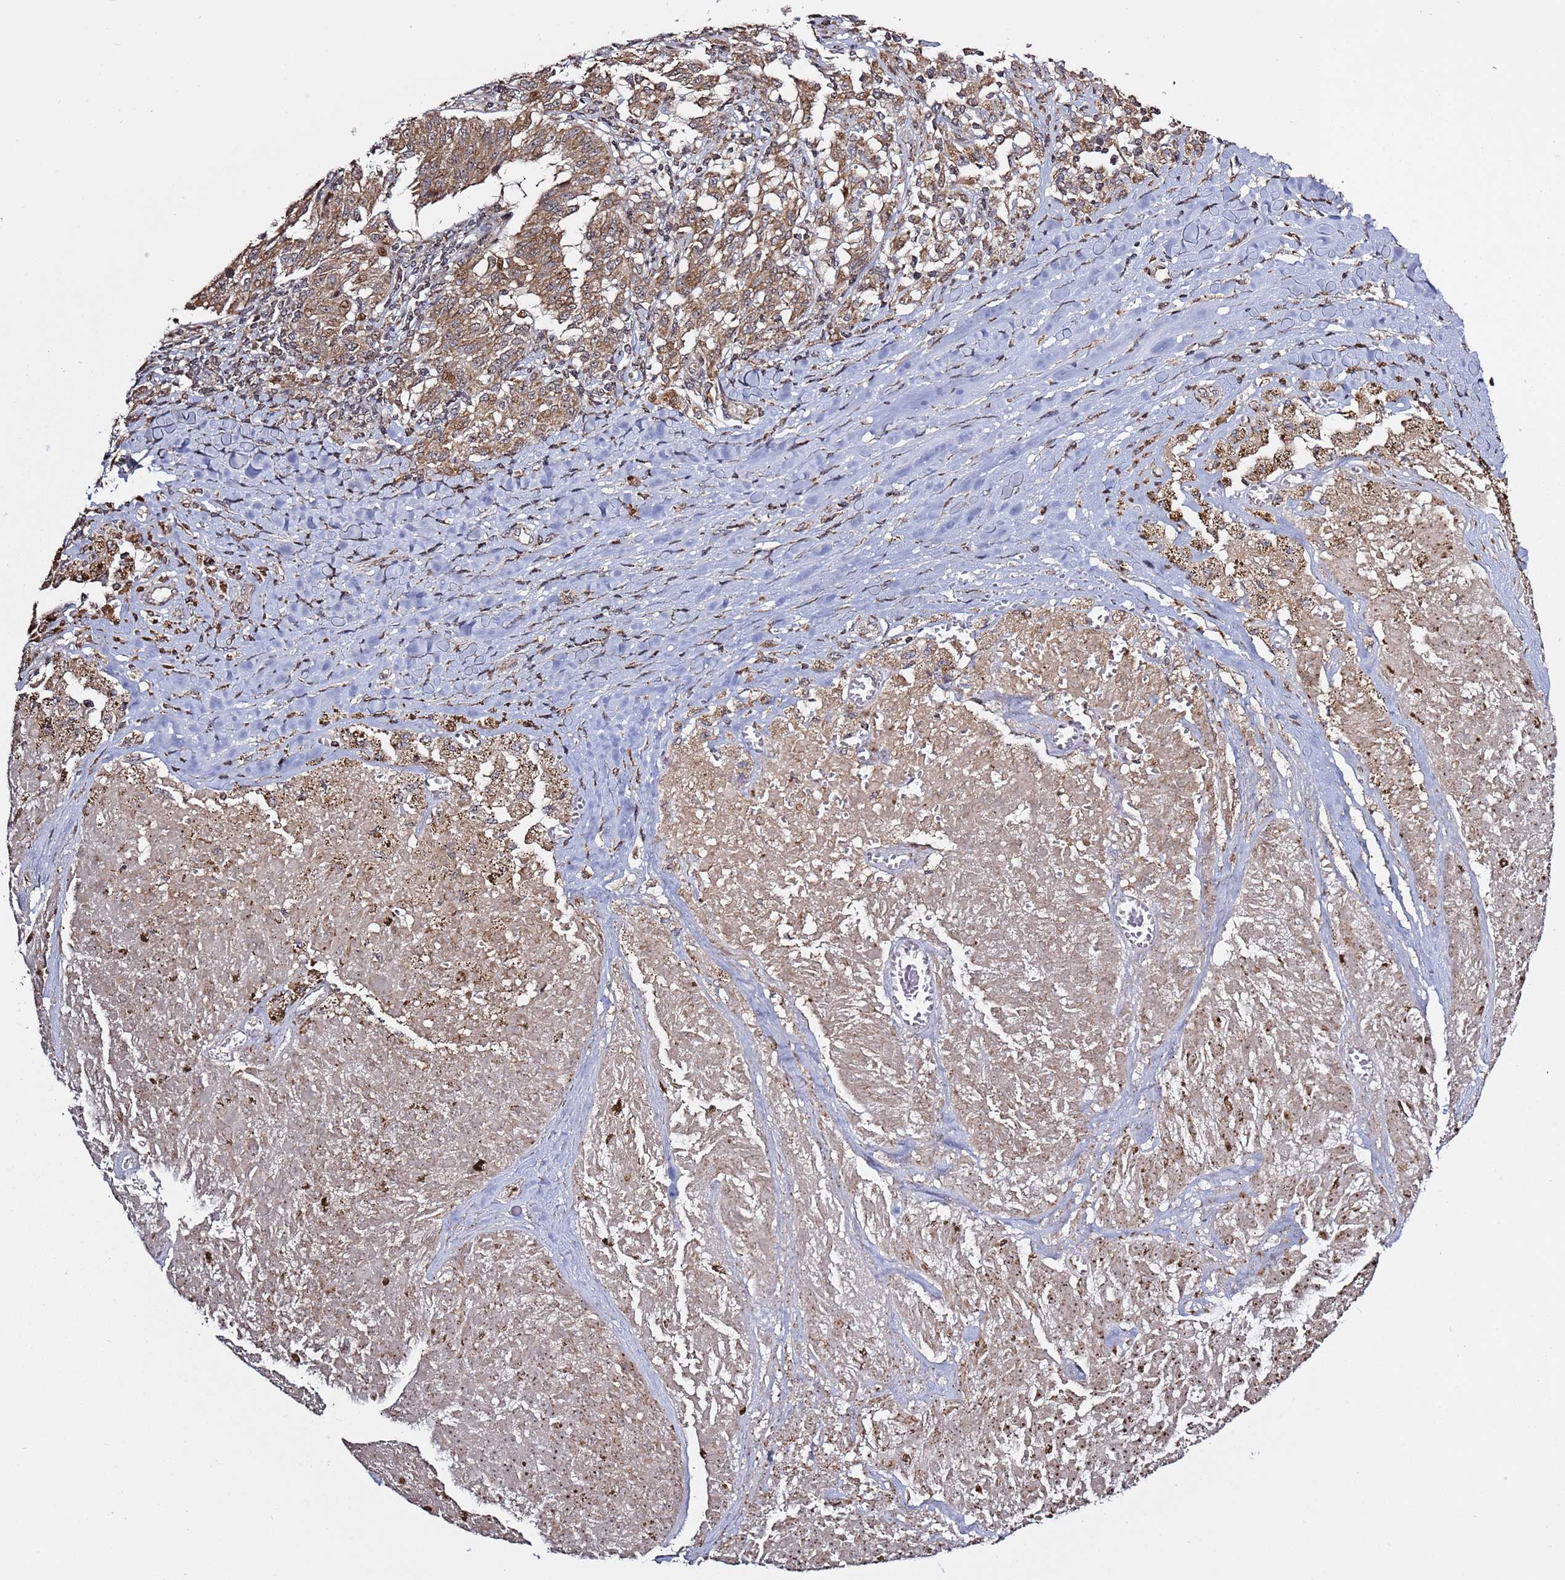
{"staining": {"intensity": "moderate", "quantity": ">75%", "location": "cytoplasmic/membranous"}, "tissue": "melanoma", "cell_type": "Tumor cells", "image_type": "cancer", "snomed": [{"axis": "morphology", "description": "Malignant melanoma, NOS"}, {"axis": "topography", "description": "Skin"}], "caption": "A high-resolution histopathology image shows immunohistochemistry staining of malignant melanoma, which displays moderate cytoplasmic/membranous staining in approximately >75% of tumor cells. Nuclei are stained in blue.", "gene": "RCOR2", "patient": {"sex": "female", "age": 72}}